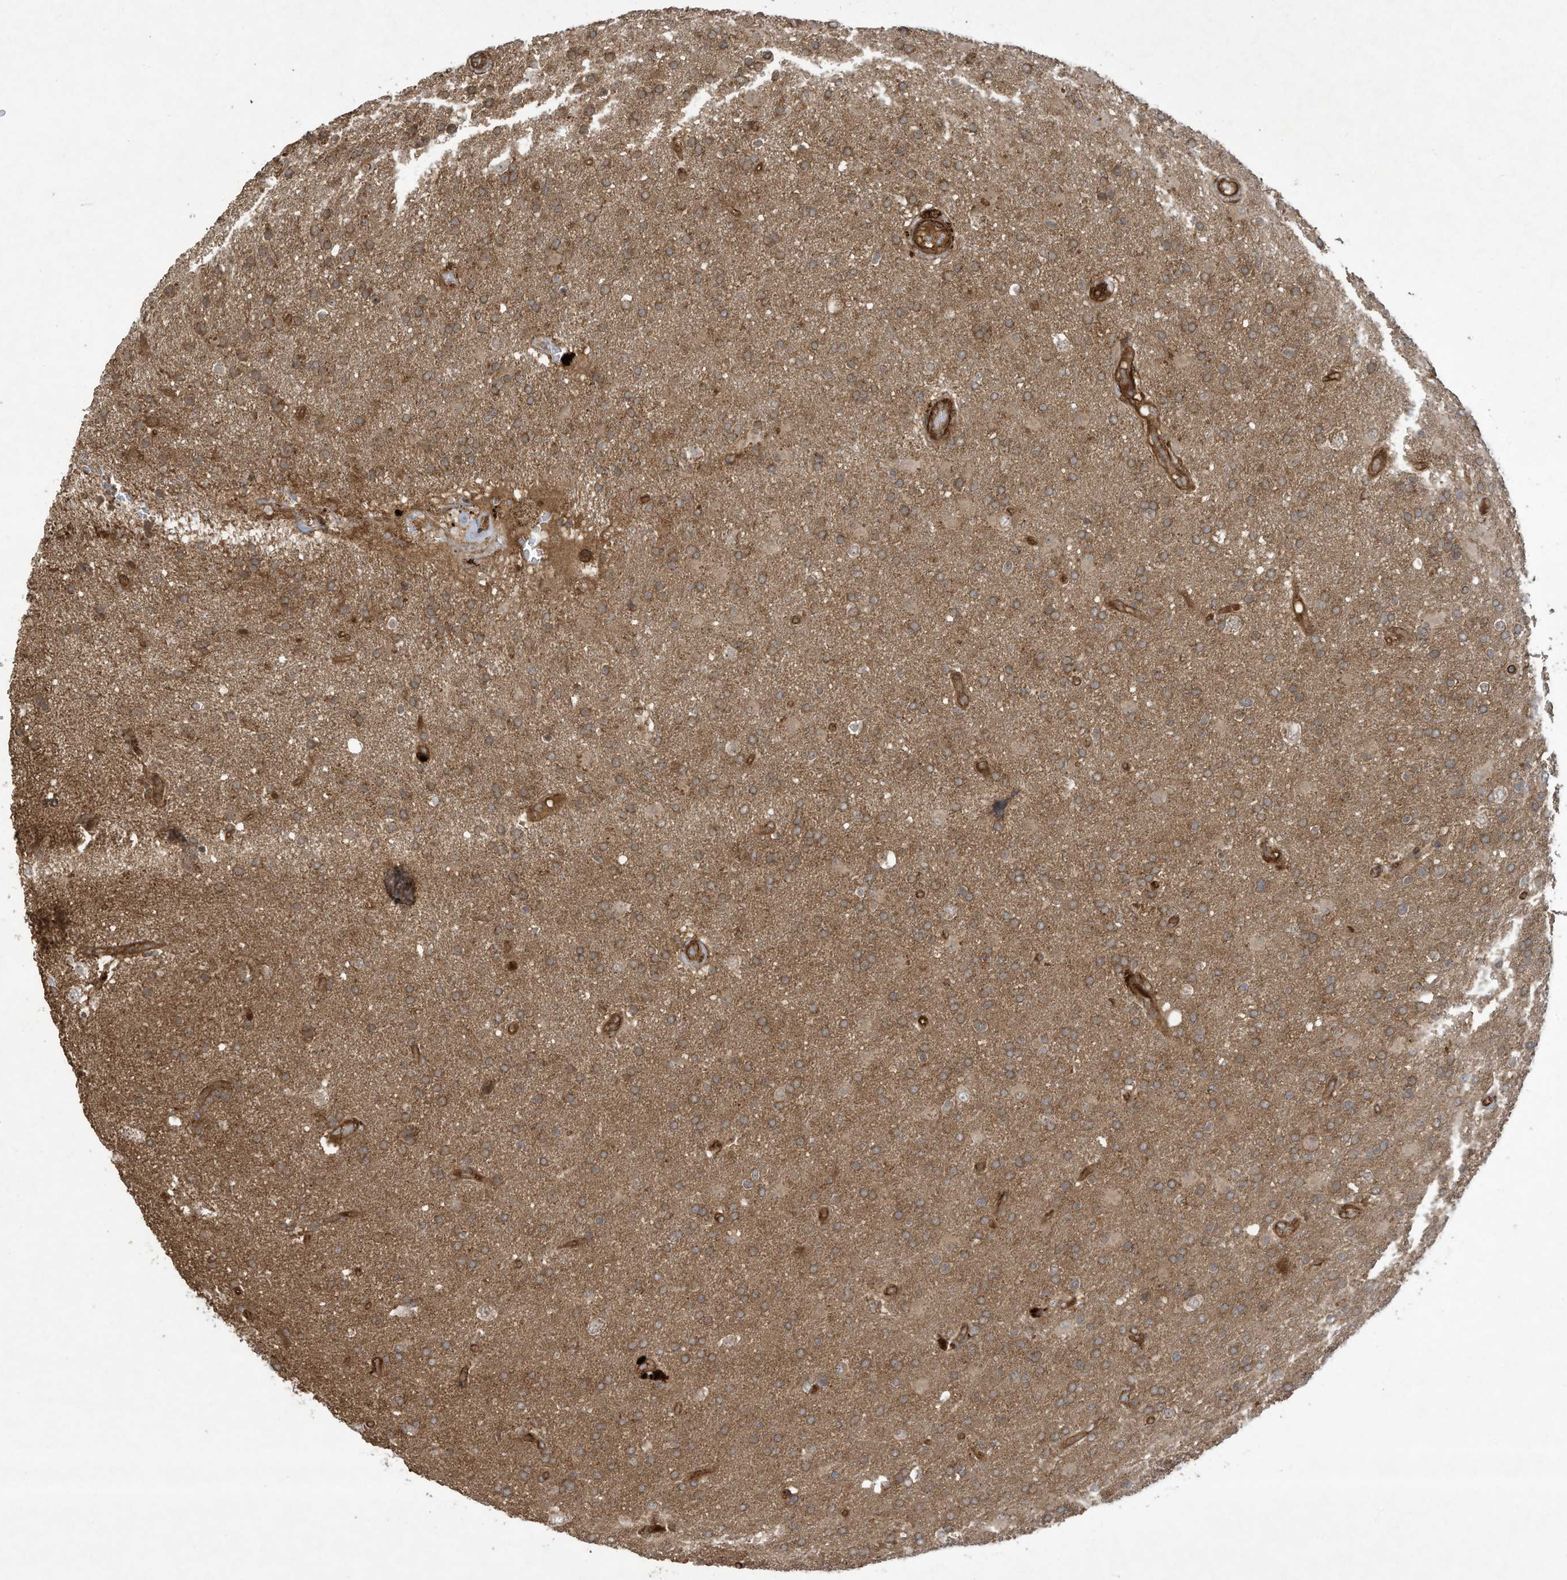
{"staining": {"intensity": "moderate", "quantity": ">75%", "location": "cytoplasmic/membranous"}, "tissue": "glioma", "cell_type": "Tumor cells", "image_type": "cancer", "snomed": [{"axis": "morphology", "description": "Glioma, malignant, High grade"}, {"axis": "topography", "description": "Brain"}], "caption": "This image demonstrates immunohistochemistry staining of glioma, with medium moderate cytoplasmic/membranous staining in about >75% of tumor cells.", "gene": "DDIT4", "patient": {"sex": "male", "age": 72}}